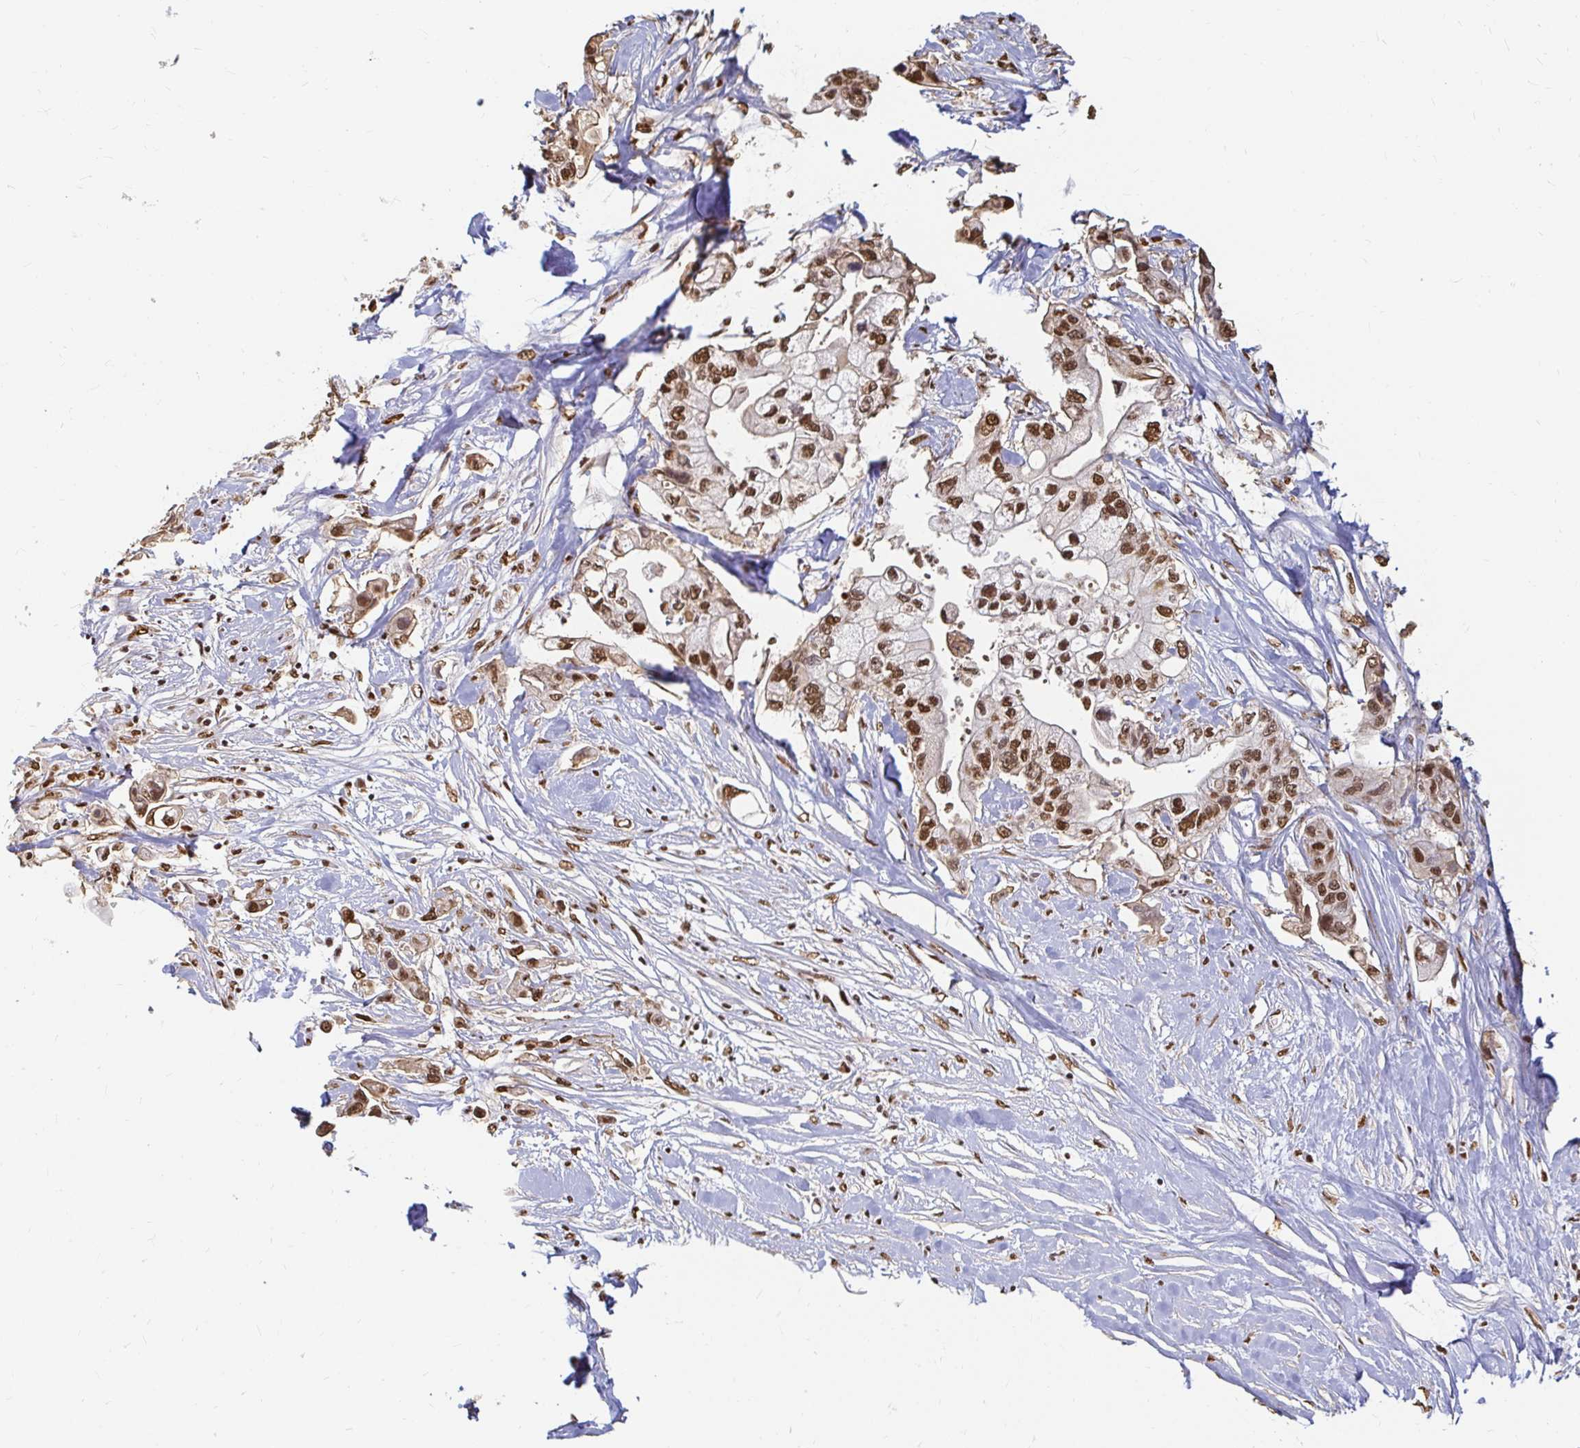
{"staining": {"intensity": "strong", "quantity": ">75%", "location": "nuclear"}, "tissue": "pancreatic cancer", "cell_type": "Tumor cells", "image_type": "cancer", "snomed": [{"axis": "morphology", "description": "Adenocarcinoma, NOS"}, {"axis": "topography", "description": "Pancreas"}], "caption": "An image showing strong nuclear expression in approximately >75% of tumor cells in pancreatic cancer (adenocarcinoma), as visualized by brown immunohistochemical staining.", "gene": "HNRNPU", "patient": {"sex": "male", "age": 61}}